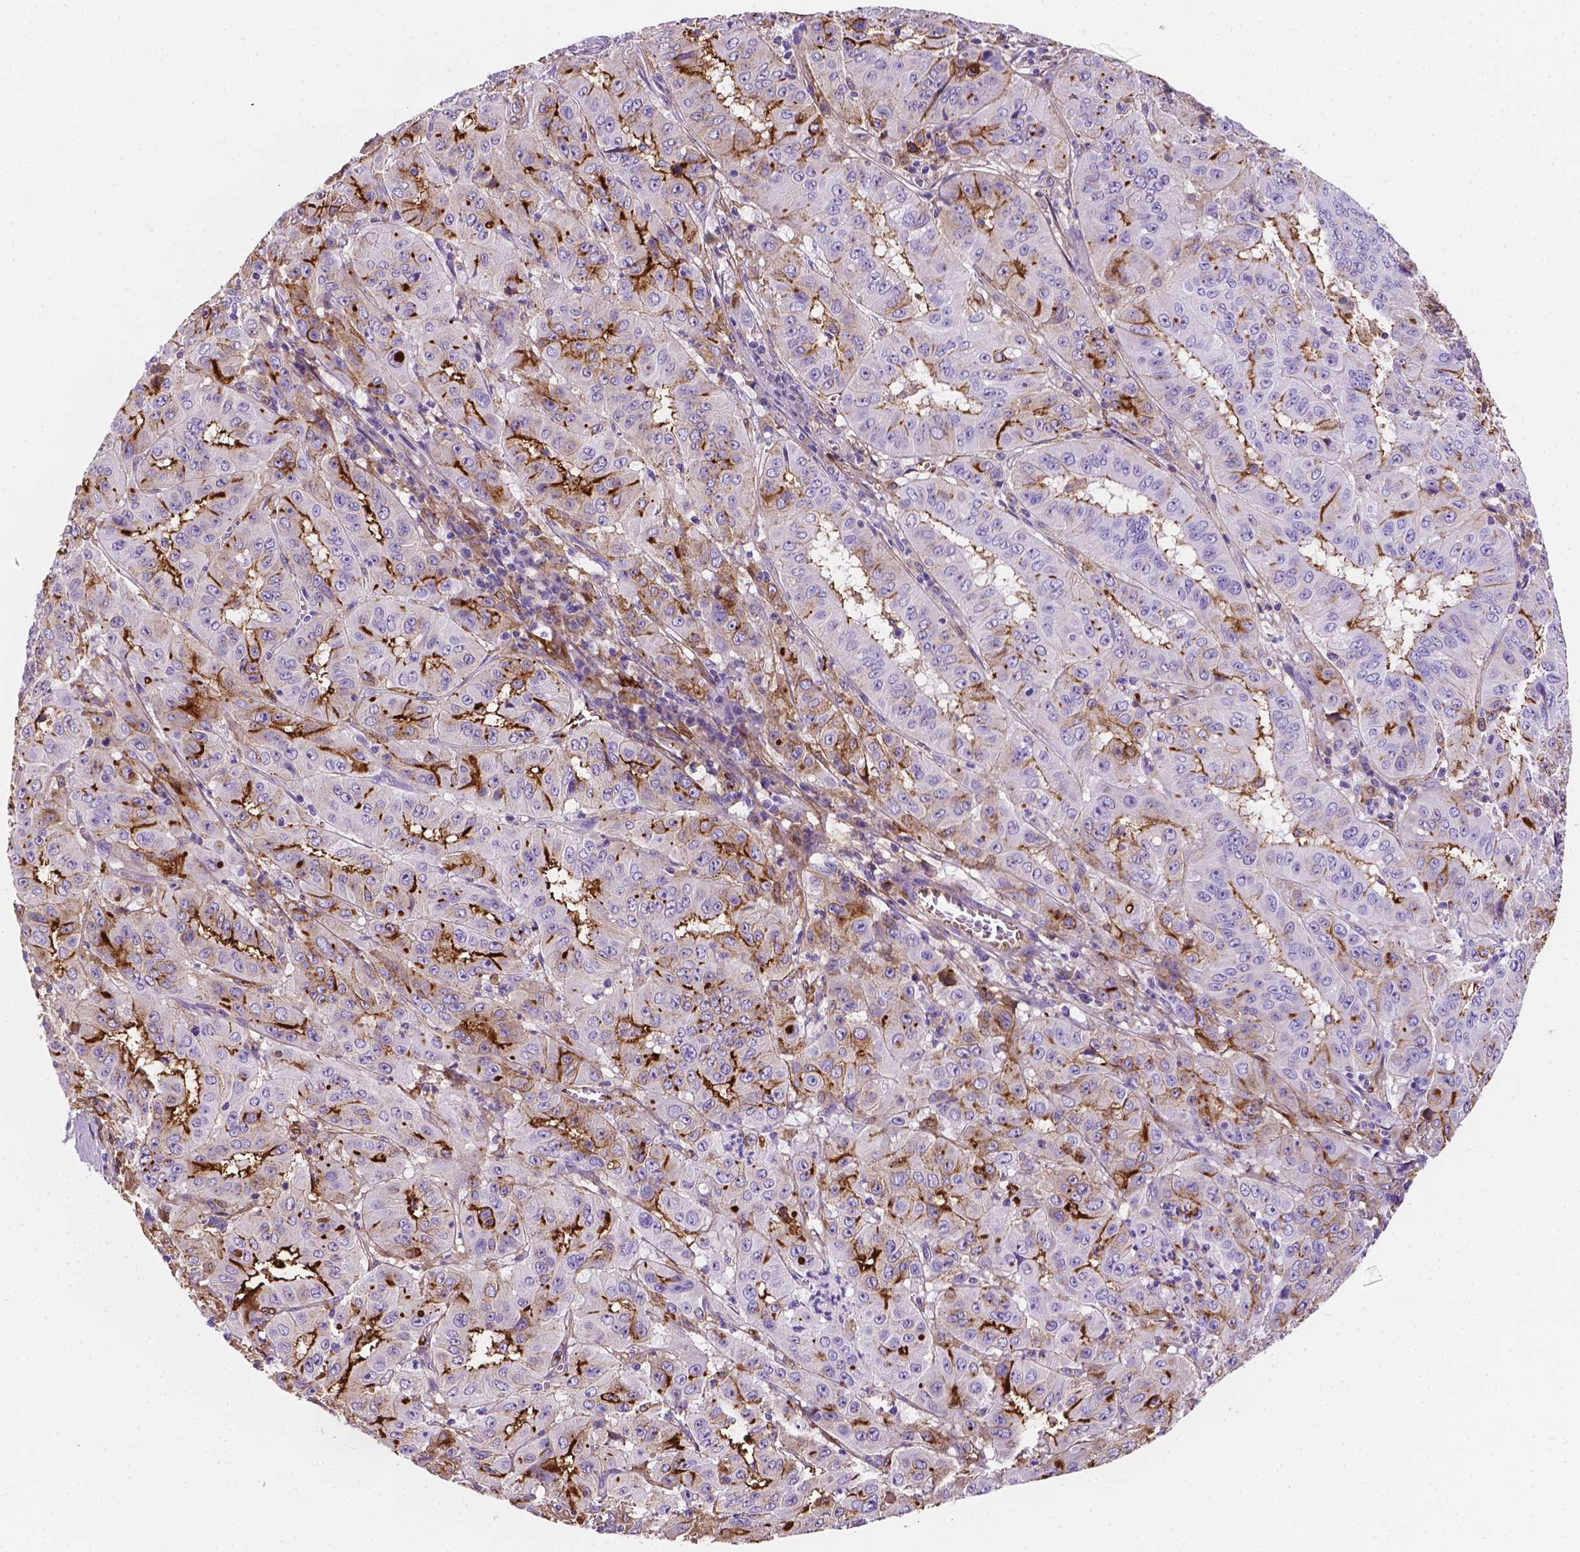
{"staining": {"intensity": "negative", "quantity": "none", "location": "none"}, "tissue": "pancreatic cancer", "cell_type": "Tumor cells", "image_type": "cancer", "snomed": [{"axis": "morphology", "description": "Adenocarcinoma, NOS"}, {"axis": "topography", "description": "Pancreas"}], "caption": "Immunohistochemical staining of adenocarcinoma (pancreatic) exhibits no significant positivity in tumor cells.", "gene": "APOE", "patient": {"sex": "male", "age": 63}}